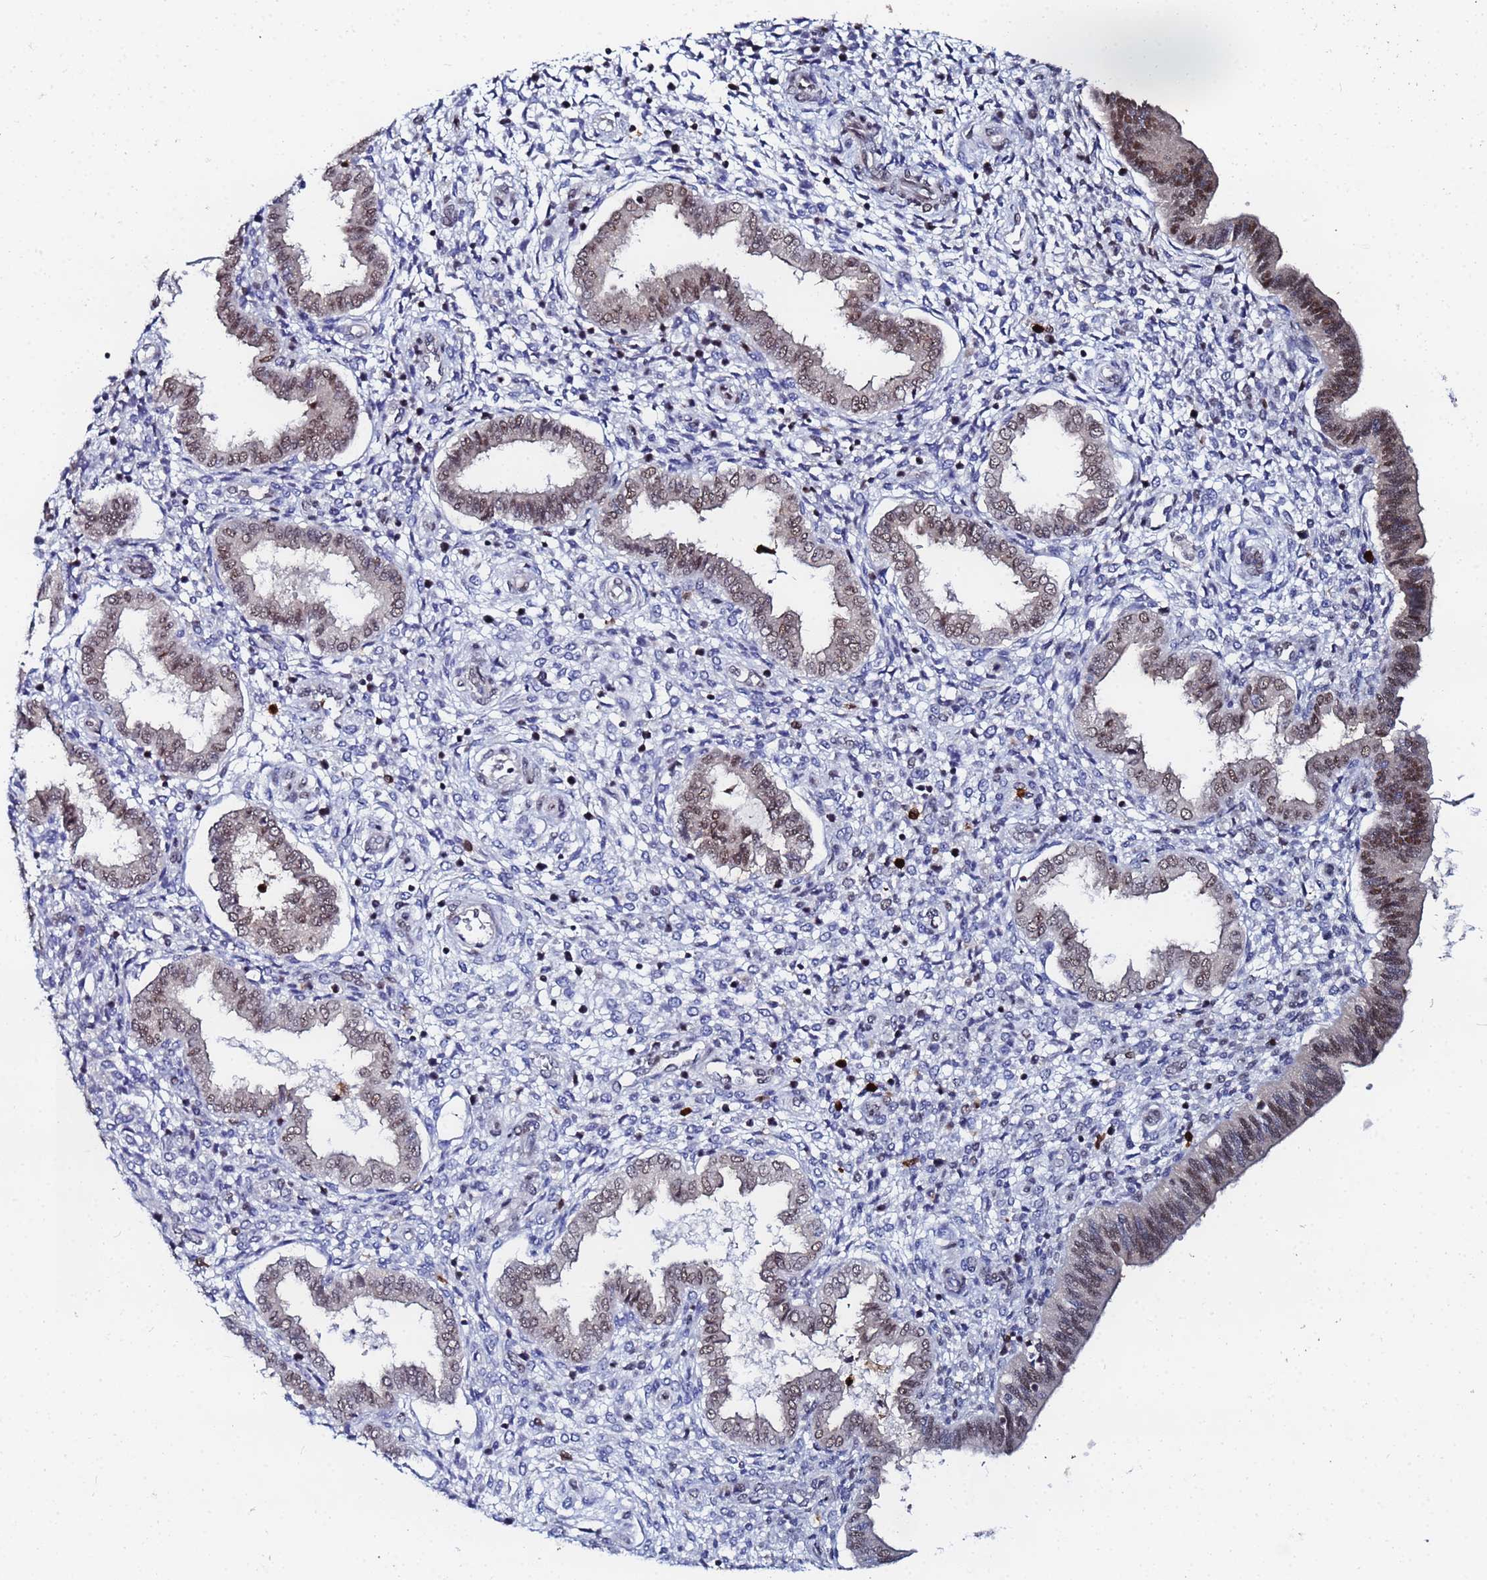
{"staining": {"intensity": "negative", "quantity": "none", "location": "none"}, "tissue": "endometrium", "cell_type": "Cells in endometrial stroma", "image_type": "normal", "snomed": [{"axis": "morphology", "description": "Normal tissue, NOS"}, {"axis": "topography", "description": "Endometrium"}], "caption": "Histopathology image shows no protein positivity in cells in endometrial stroma of unremarkable endometrium.", "gene": "MTCL1", "patient": {"sex": "female", "age": 24}}